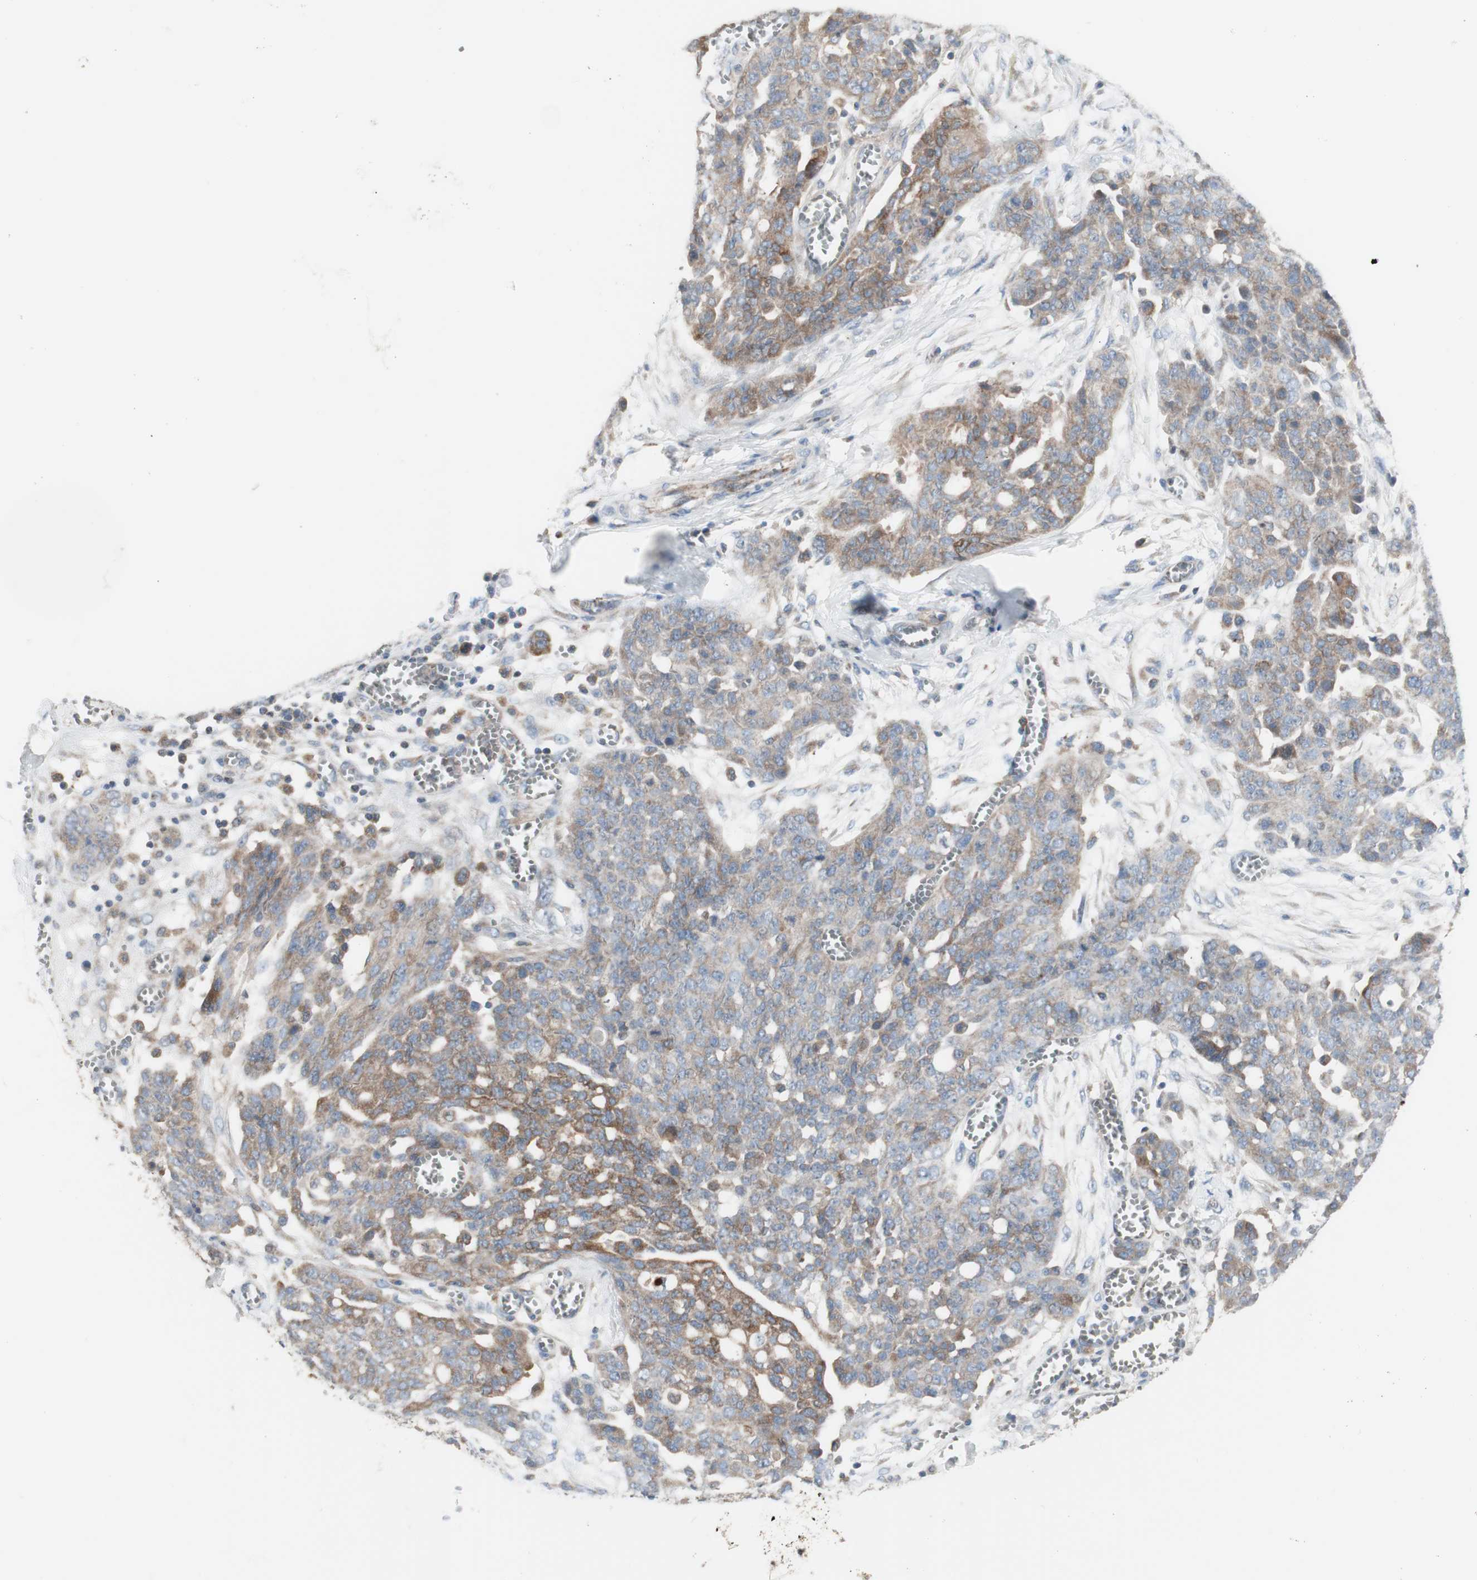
{"staining": {"intensity": "weak", "quantity": "<25%", "location": "cytoplasmic/membranous"}, "tissue": "ovarian cancer", "cell_type": "Tumor cells", "image_type": "cancer", "snomed": [{"axis": "morphology", "description": "Cystadenocarcinoma, serous, NOS"}, {"axis": "topography", "description": "Soft tissue"}, {"axis": "topography", "description": "Ovary"}], "caption": "Protein analysis of serous cystadenocarcinoma (ovarian) demonstrates no significant expression in tumor cells.", "gene": "C3orf52", "patient": {"sex": "female", "age": 57}}